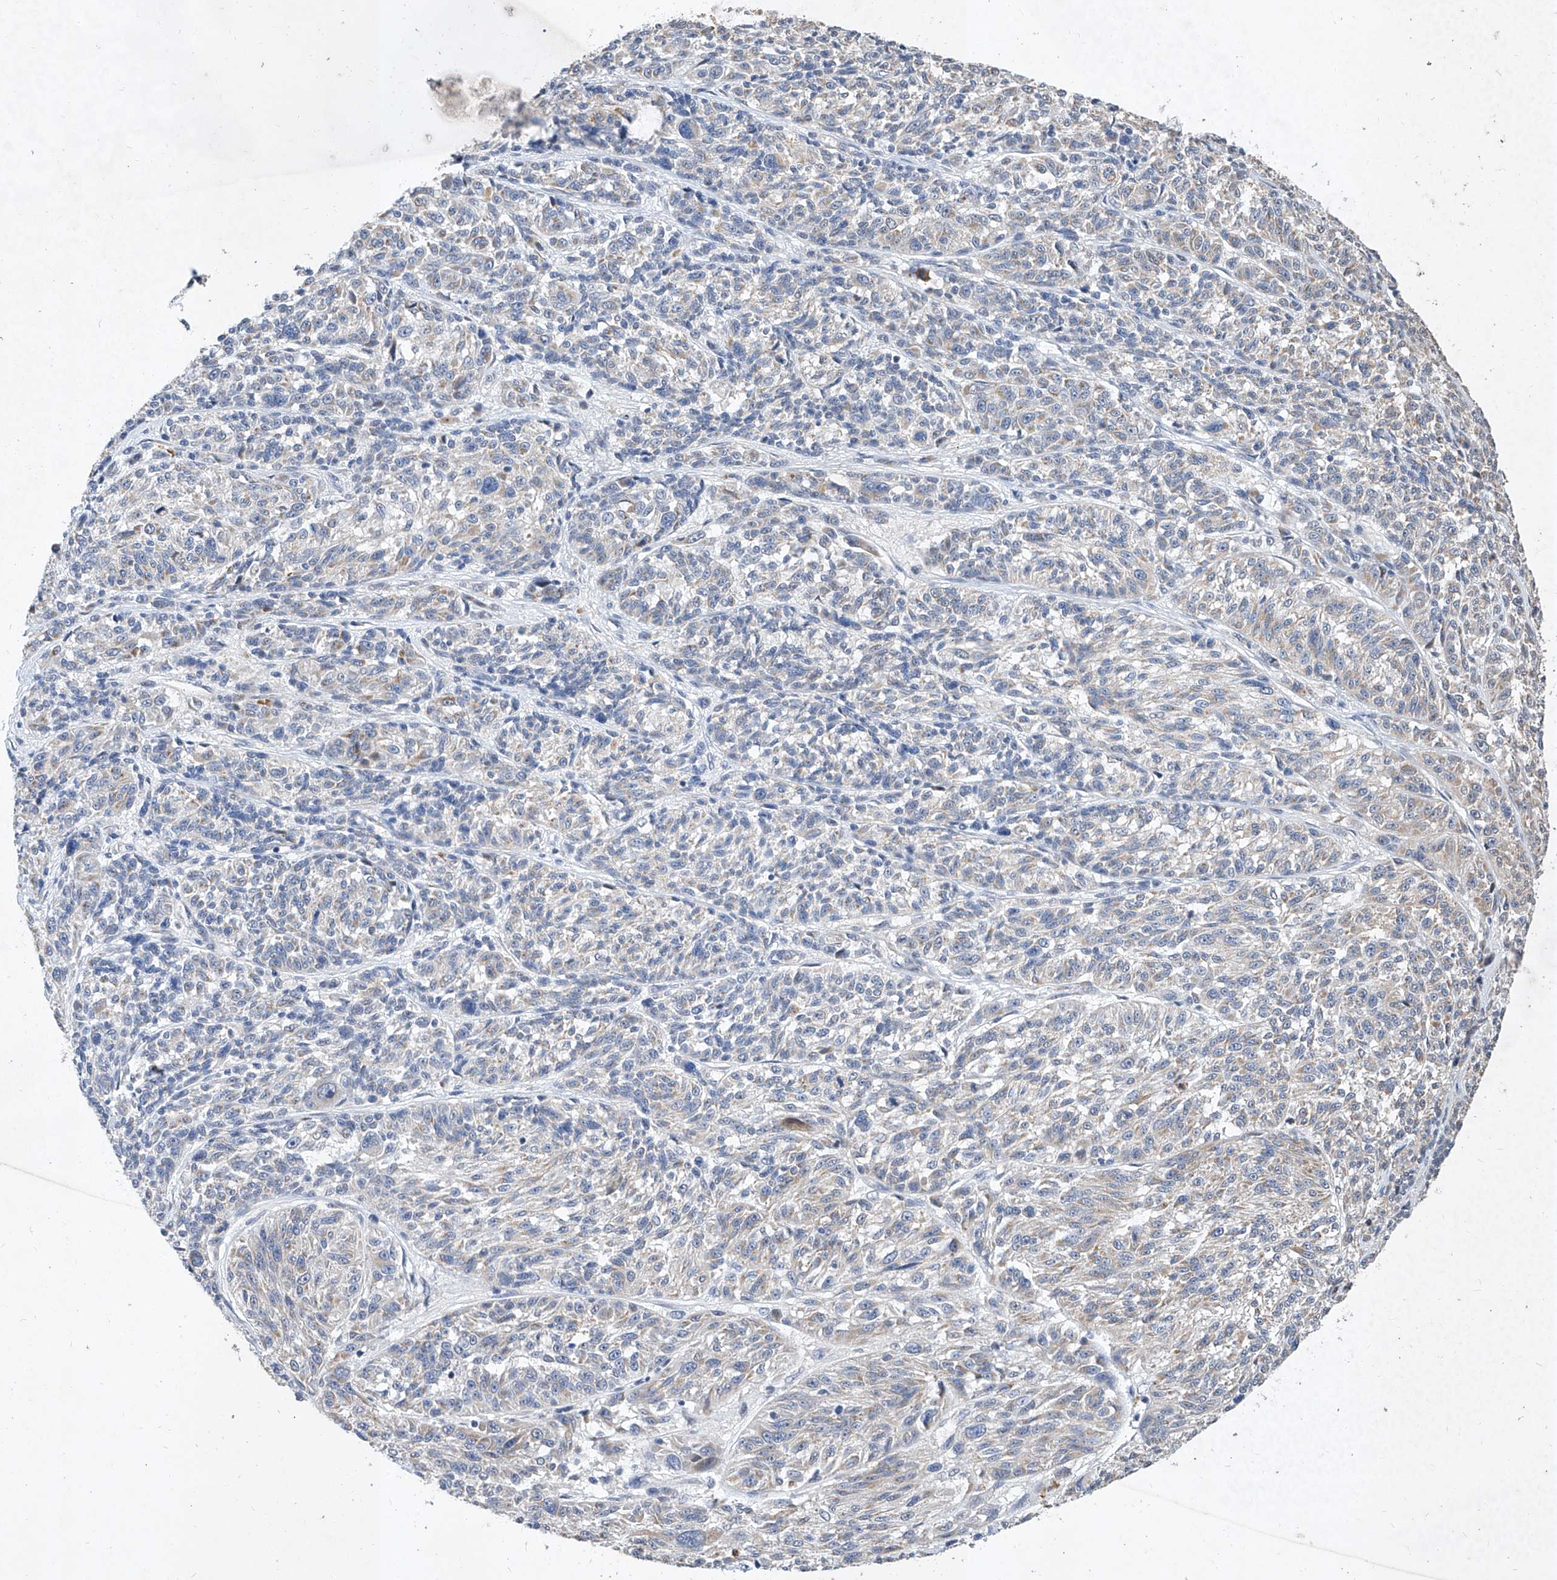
{"staining": {"intensity": "negative", "quantity": "none", "location": "none"}, "tissue": "melanoma", "cell_type": "Tumor cells", "image_type": "cancer", "snomed": [{"axis": "morphology", "description": "Malignant melanoma, NOS"}, {"axis": "topography", "description": "Skin"}], "caption": "Human malignant melanoma stained for a protein using immunohistochemistry (IHC) shows no staining in tumor cells.", "gene": "MFSD4B", "patient": {"sex": "male", "age": 53}}